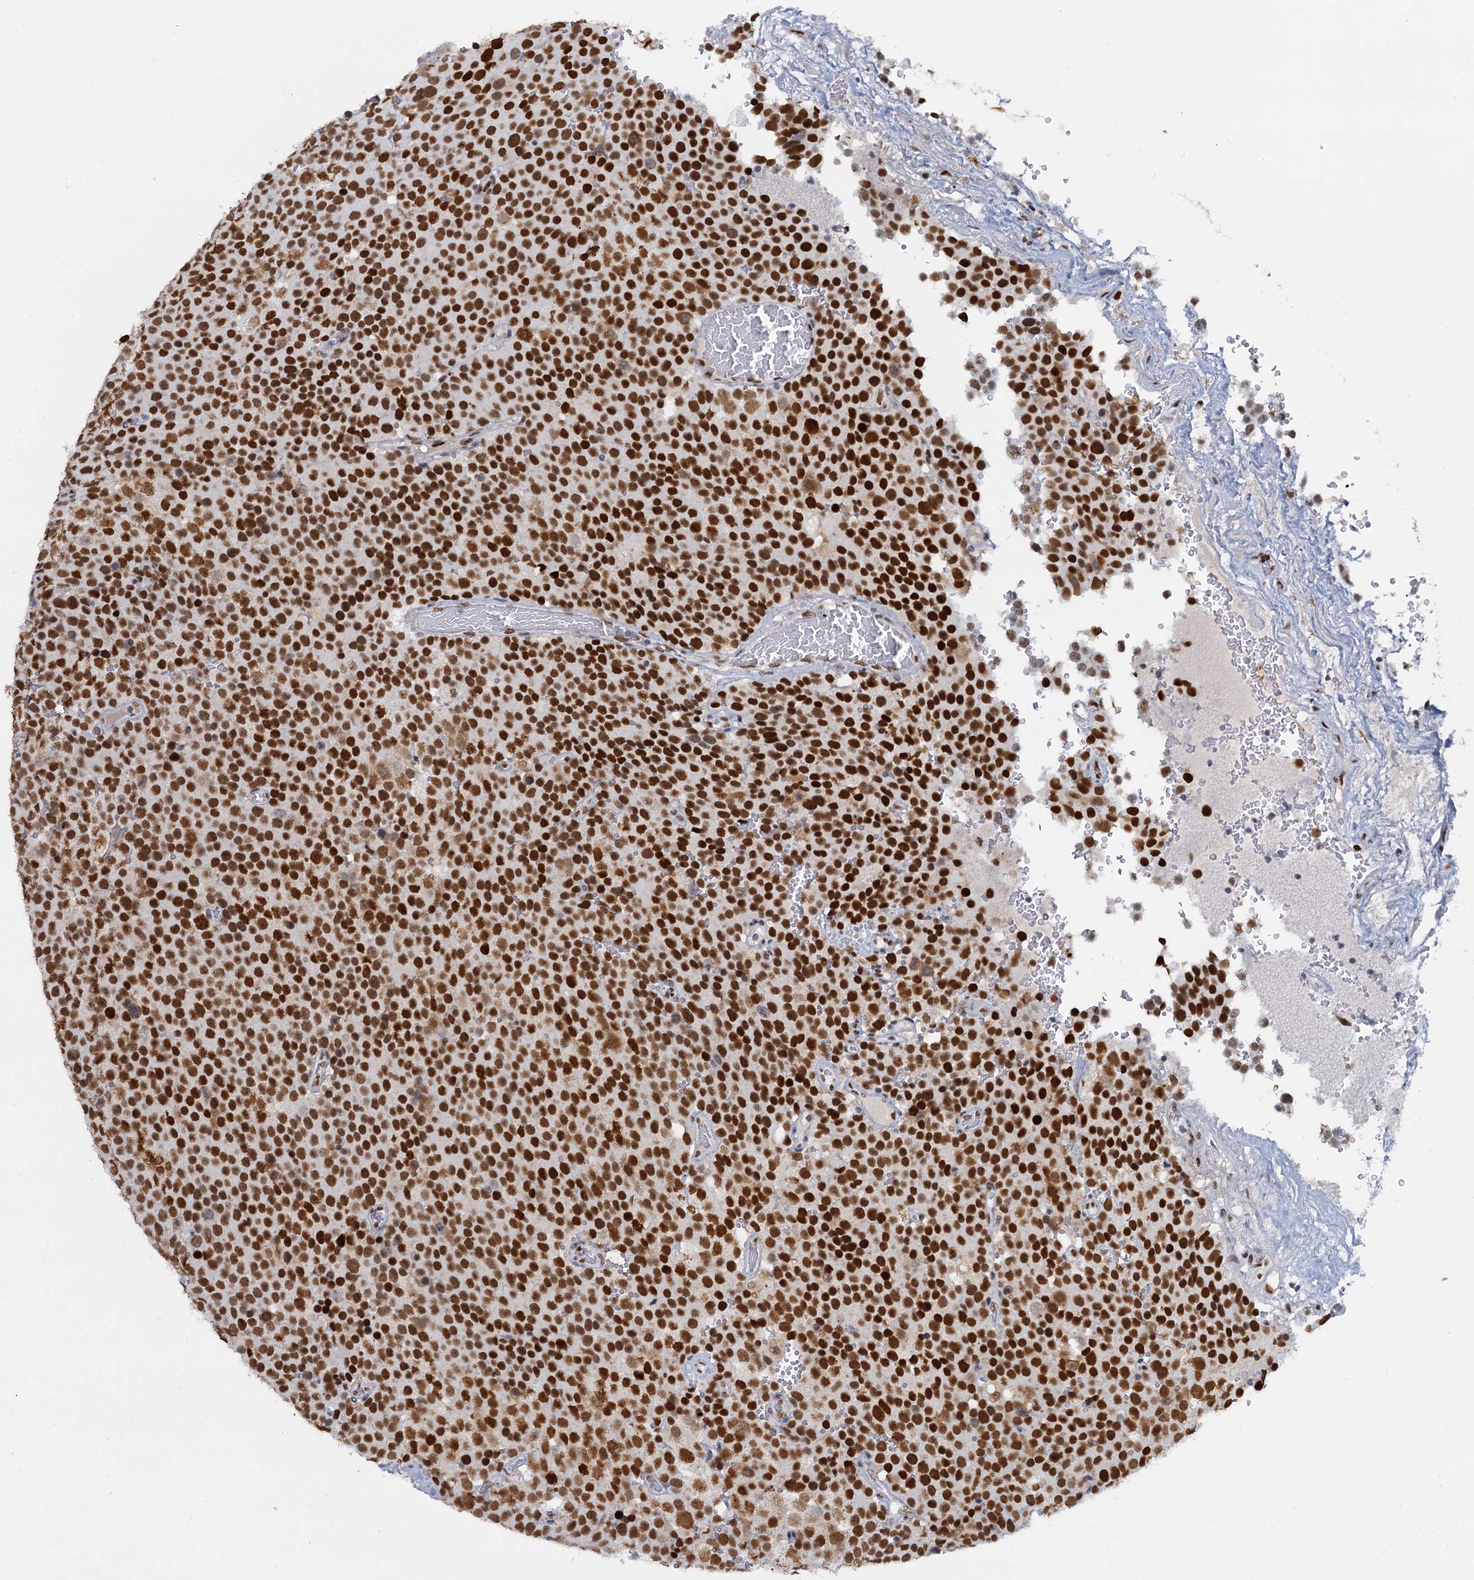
{"staining": {"intensity": "strong", "quantity": ">75%", "location": "nuclear"}, "tissue": "testis cancer", "cell_type": "Tumor cells", "image_type": "cancer", "snomed": [{"axis": "morphology", "description": "Seminoma, NOS"}, {"axis": "topography", "description": "Testis"}], "caption": "Protein analysis of testis cancer (seminoma) tissue exhibits strong nuclear expression in approximately >75% of tumor cells. The staining was performed using DAB, with brown indicating positive protein expression. Nuclei are stained blue with hematoxylin.", "gene": "RPRD1A", "patient": {"sex": "male", "age": 71}}